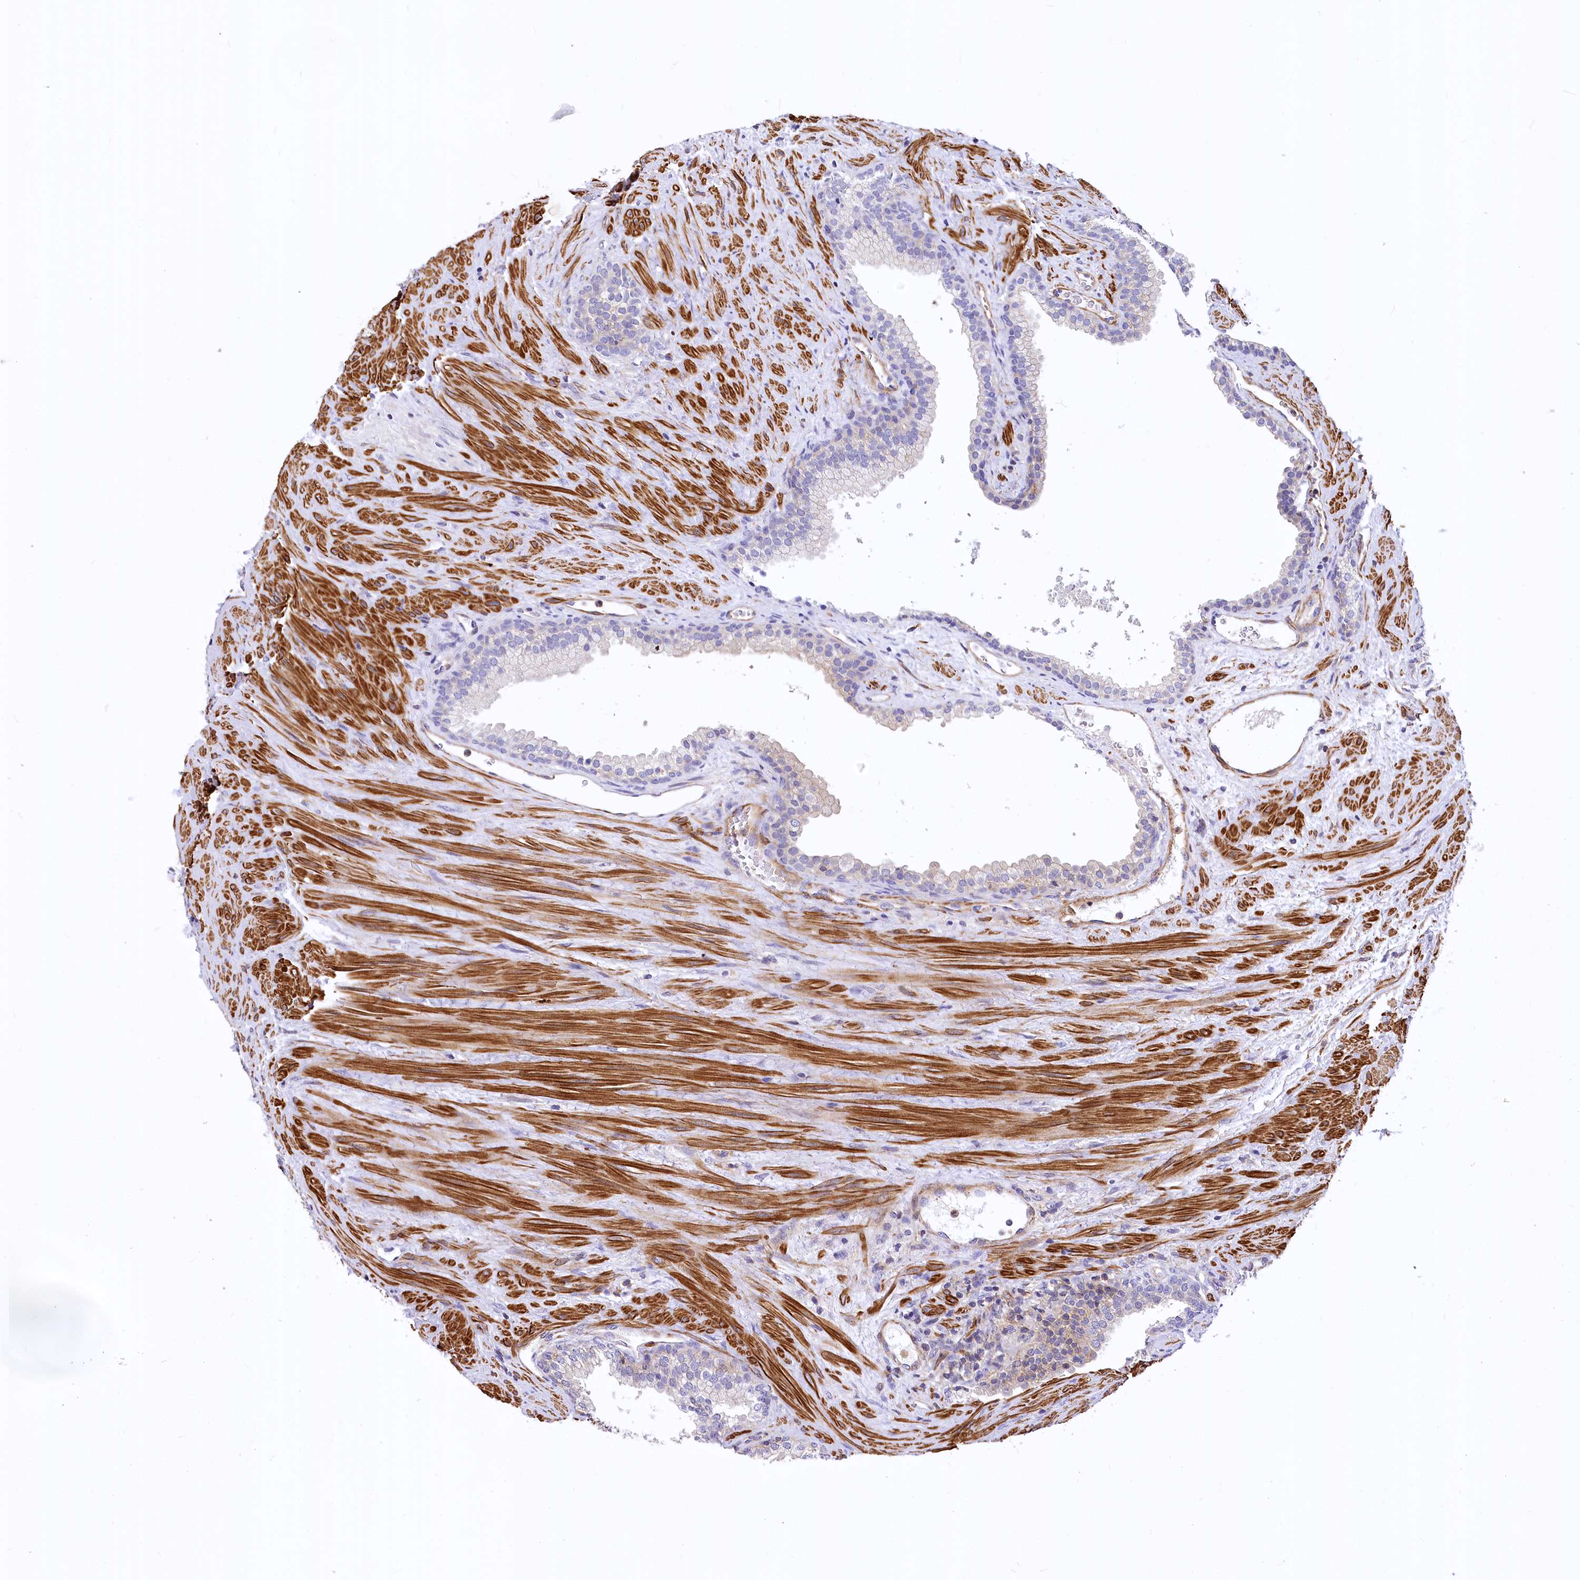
{"staining": {"intensity": "negative", "quantity": "none", "location": "none"}, "tissue": "prostate", "cell_type": "Glandular cells", "image_type": "normal", "snomed": [{"axis": "morphology", "description": "Normal tissue, NOS"}, {"axis": "topography", "description": "Prostate"}], "caption": "An immunohistochemistry (IHC) image of normal prostate is shown. There is no staining in glandular cells of prostate.", "gene": "DPP3", "patient": {"sex": "male", "age": 76}}